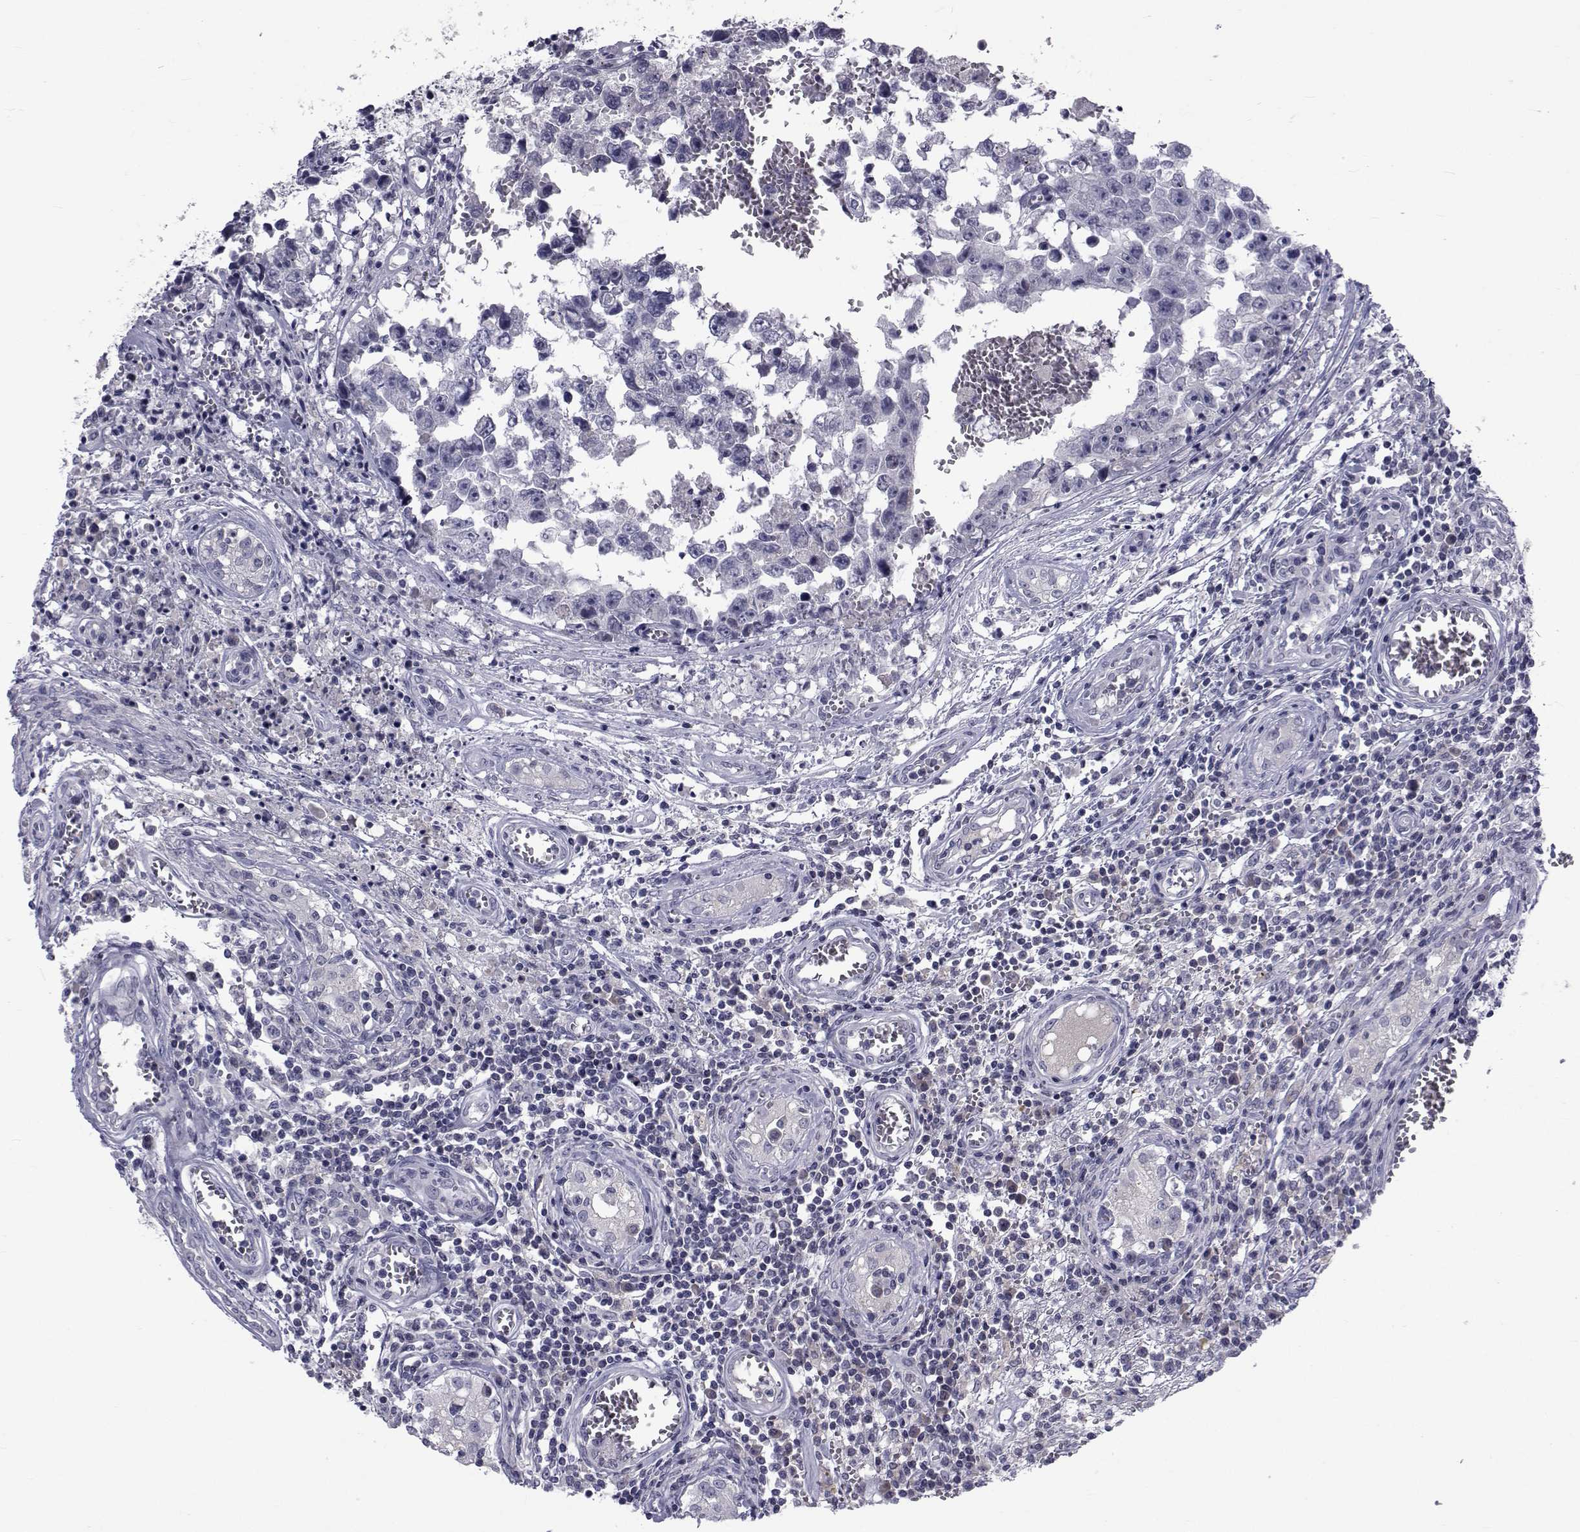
{"staining": {"intensity": "negative", "quantity": "none", "location": "none"}, "tissue": "testis cancer", "cell_type": "Tumor cells", "image_type": "cancer", "snomed": [{"axis": "morphology", "description": "Carcinoma, Embryonal, NOS"}, {"axis": "topography", "description": "Testis"}], "caption": "This is a photomicrograph of IHC staining of testis cancer (embryonal carcinoma), which shows no expression in tumor cells. (DAB (3,3'-diaminobenzidine) immunohistochemistry (IHC) visualized using brightfield microscopy, high magnification).", "gene": "PAX2", "patient": {"sex": "male", "age": 36}}